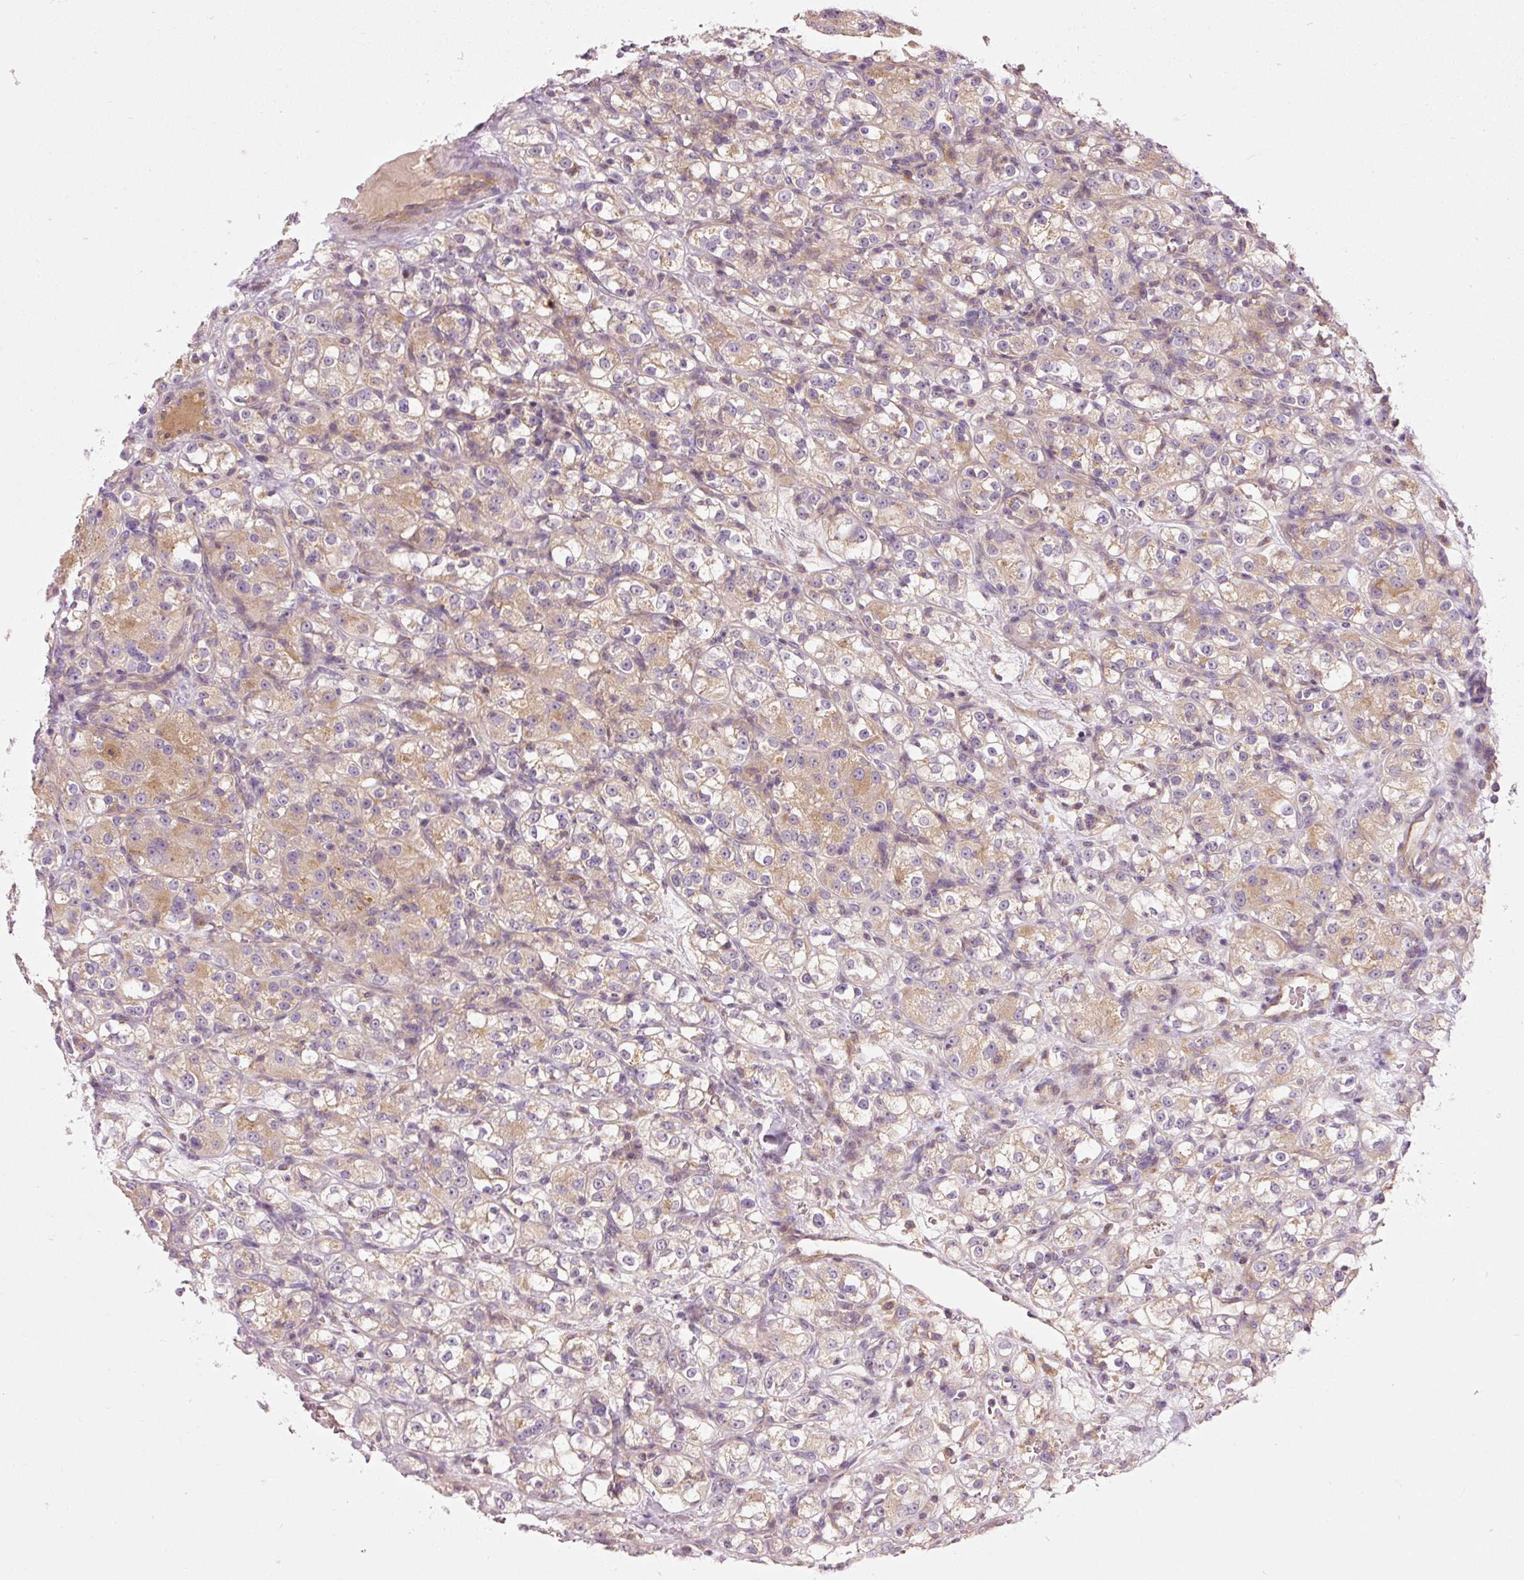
{"staining": {"intensity": "moderate", "quantity": "25%-75%", "location": "cytoplasmic/membranous"}, "tissue": "renal cancer", "cell_type": "Tumor cells", "image_type": "cancer", "snomed": [{"axis": "morphology", "description": "Normal tissue, NOS"}, {"axis": "morphology", "description": "Adenocarcinoma, NOS"}, {"axis": "topography", "description": "Kidney"}], "caption": "The image exhibits a brown stain indicating the presence of a protein in the cytoplasmic/membranous of tumor cells in renal adenocarcinoma. The protein of interest is shown in brown color, while the nuclei are stained blue.", "gene": "NAPA", "patient": {"sex": "male", "age": 61}}